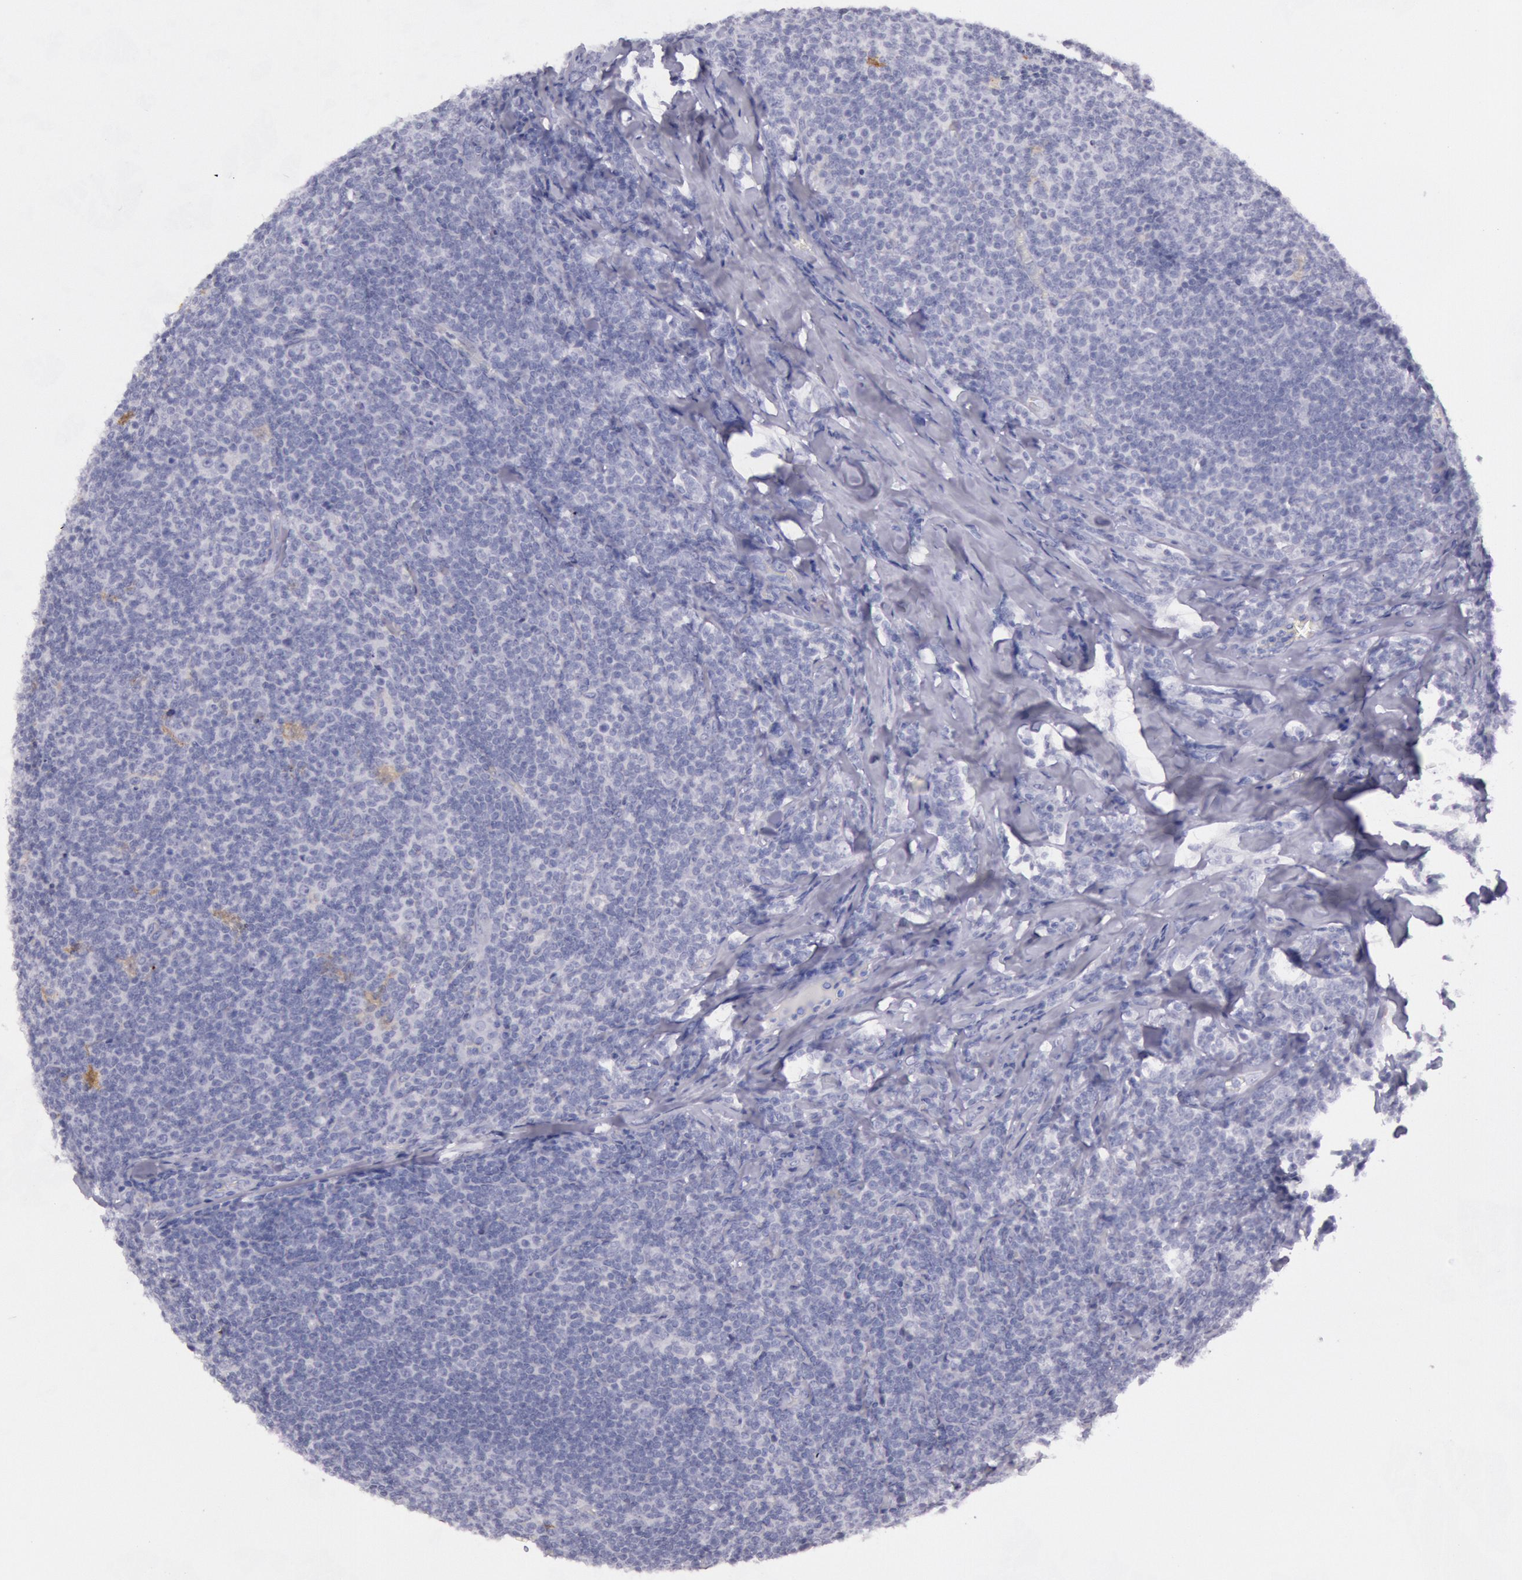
{"staining": {"intensity": "negative", "quantity": "none", "location": "none"}, "tissue": "lymphoma", "cell_type": "Tumor cells", "image_type": "cancer", "snomed": [{"axis": "morphology", "description": "Malignant lymphoma, non-Hodgkin's type, Low grade"}, {"axis": "topography", "description": "Lymph node"}], "caption": "There is no significant staining in tumor cells of low-grade malignant lymphoma, non-Hodgkin's type. (Brightfield microscopy of DAB IHC at high magnification).", "gene": "CKB", "patient": {"sex": "male", "age": 74}}